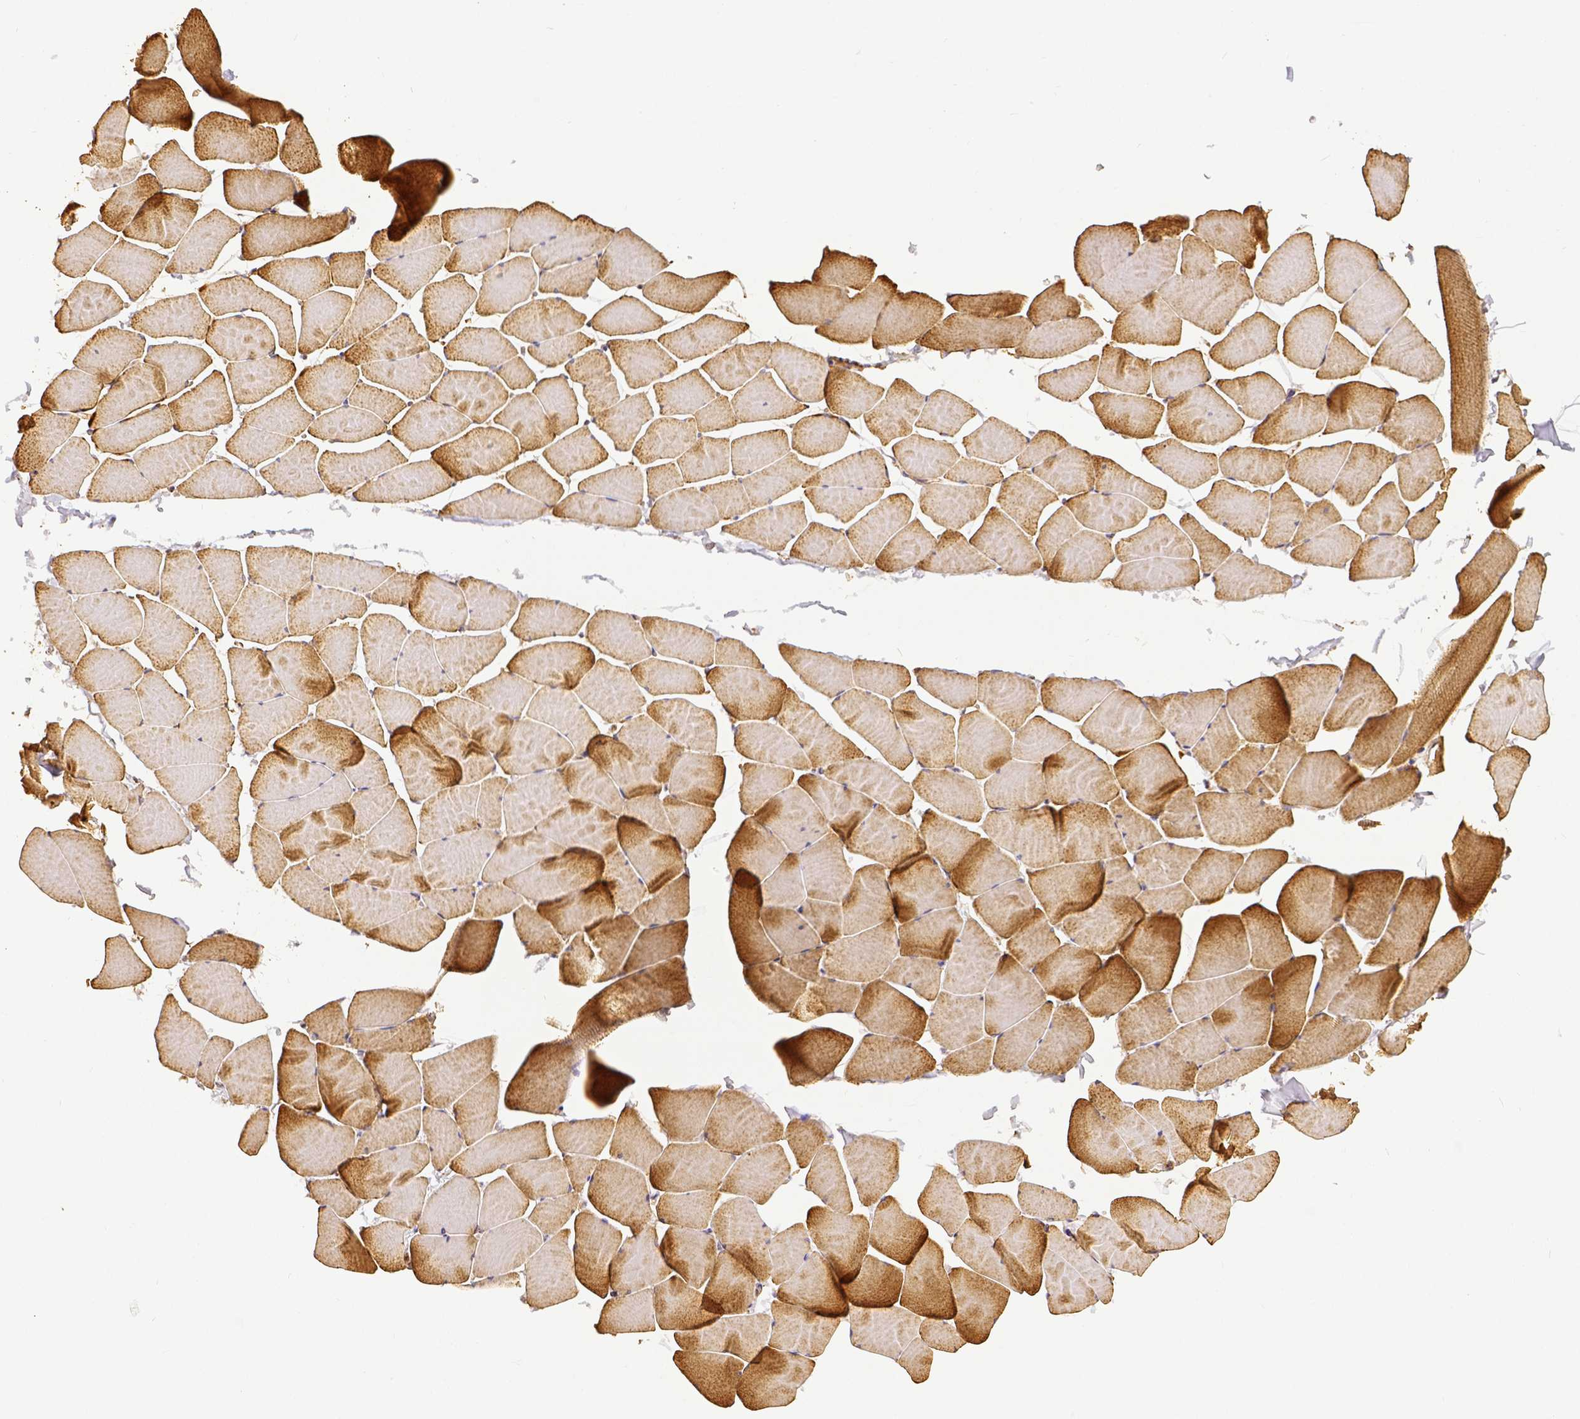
{"staining": {"intensity": "moderate", "quantity": ">75%", "location": "cytoplasmic/membranous"}, "tissue": "skeletal muscle", "cell_type": "Myocytes", "image_type": "normal", "snomed": [{"axis": "morphology", "description": "Normal tissue, NOS"}, {"axis": "topography", "description": "Skeletal muscle"}], "caption": "DAB (3,3'-diaminobenzidine) immunohistochemical staining of unremarkable skeletal muscle shows moderate cytoplasmic/membranous protein staining in about >75% of myocytes. (brown staining indicates protein expression, while blue staining denotes nuclei).", "gene": "SDHB", "patient": {"sex": "male", "age": 25}}